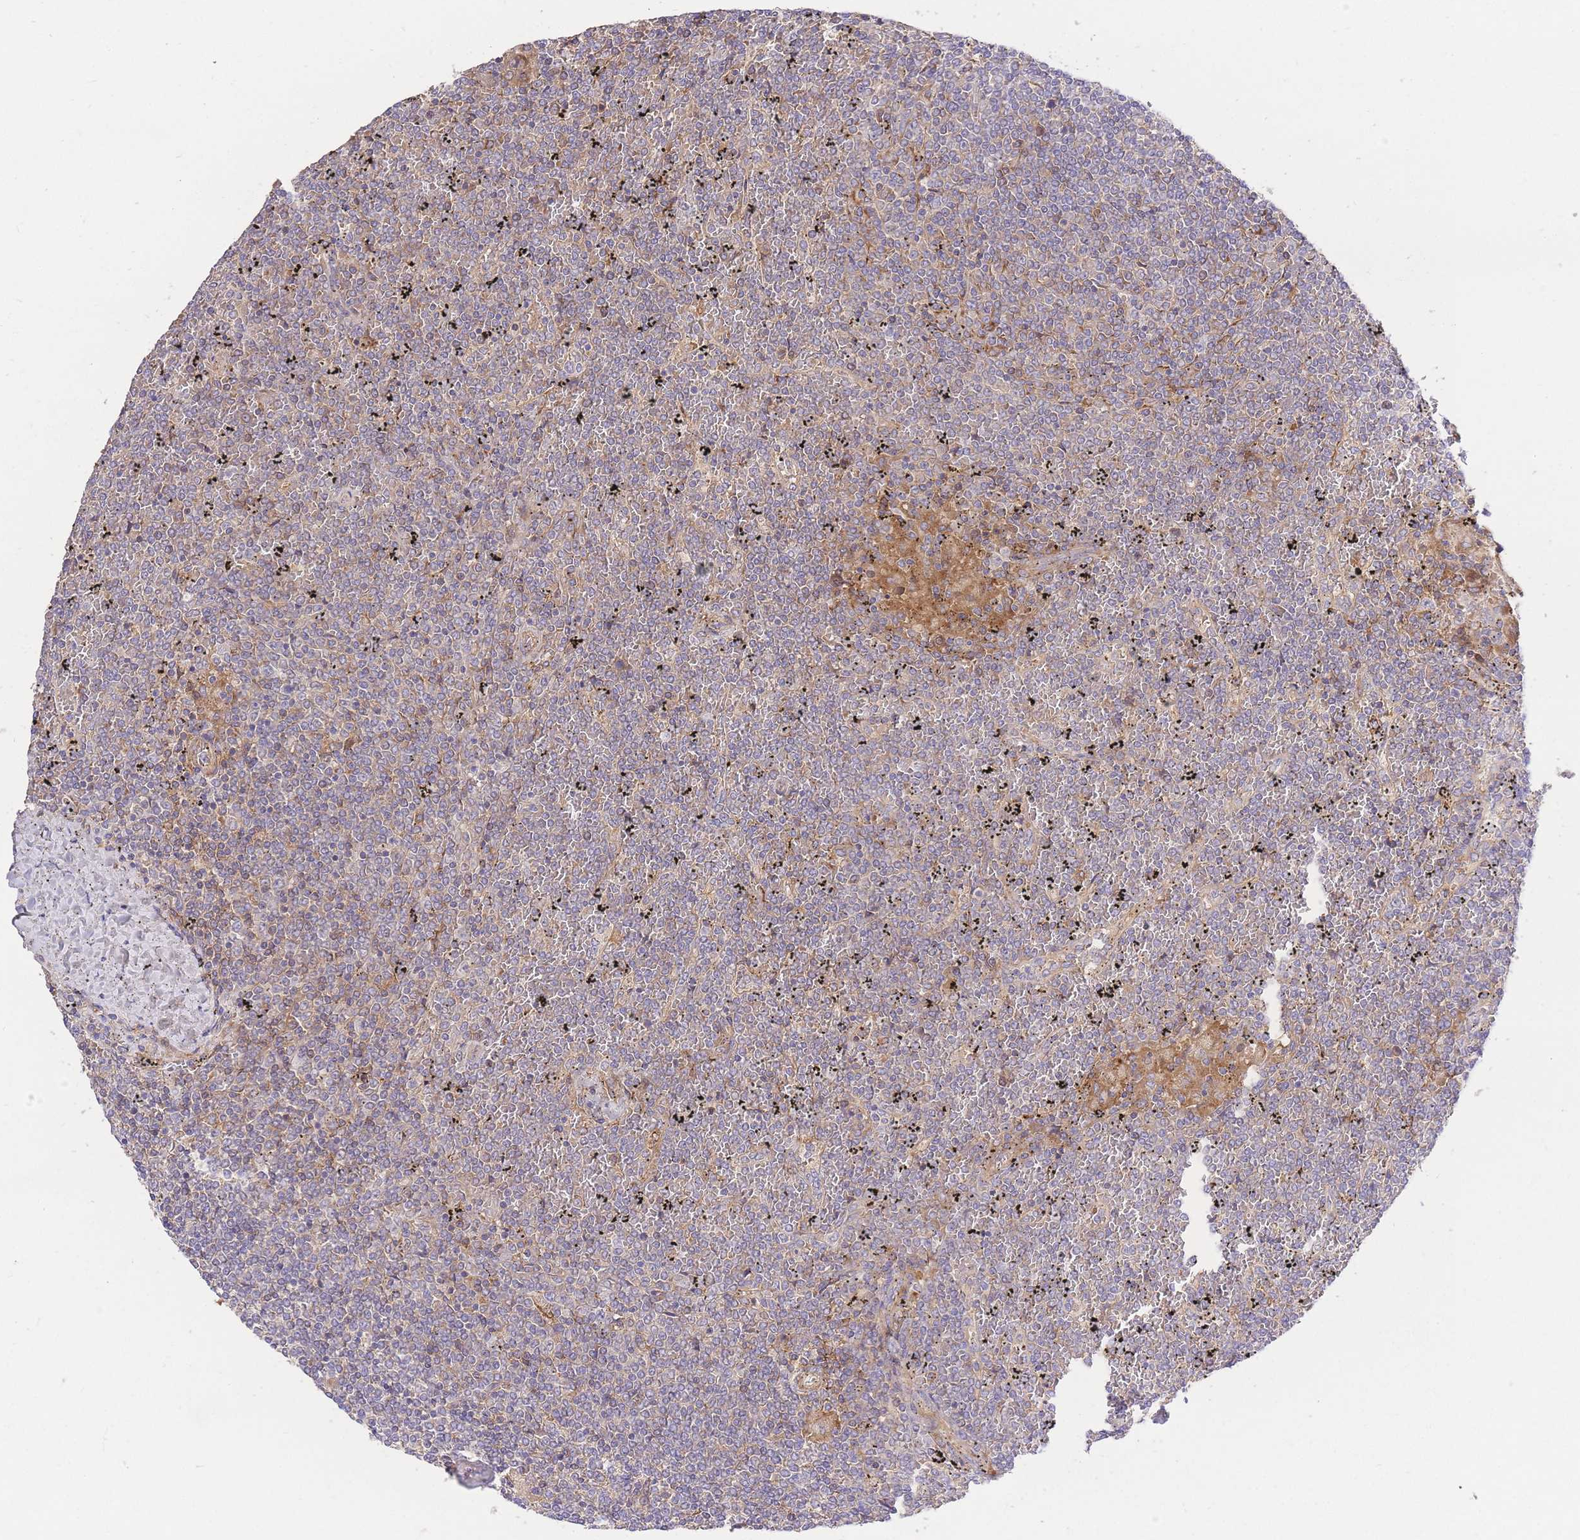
{"staining": {"intensity": "weak", "quantity": "25%-75%", "location": "cytoplasmic/membranous"}, "tissue": "lymphoma", "cell_type": "Tumor cells", "image_type": "cancer", "snomed": [{"axis": "morphology", "description": "Malignant lymphoma, non-Hodgkin's type, Low grade"}, {"axis": "topography", "description": "Spleen"}], "caption": "A photomicrograph of malignant lymphoma, non-Hodgkin's type (low-grade) stained for a protein reveals weak cytoplasmic/membranous brown staining in tumor cells. (Stains: DAB (3,3'-diaminobenzidine) in brown, nuclei in blue, Microscopy: brightfield microscopy at high magnification).", "gene": "INSYN2B", "patient": {"sex": "female", "age": 19}}